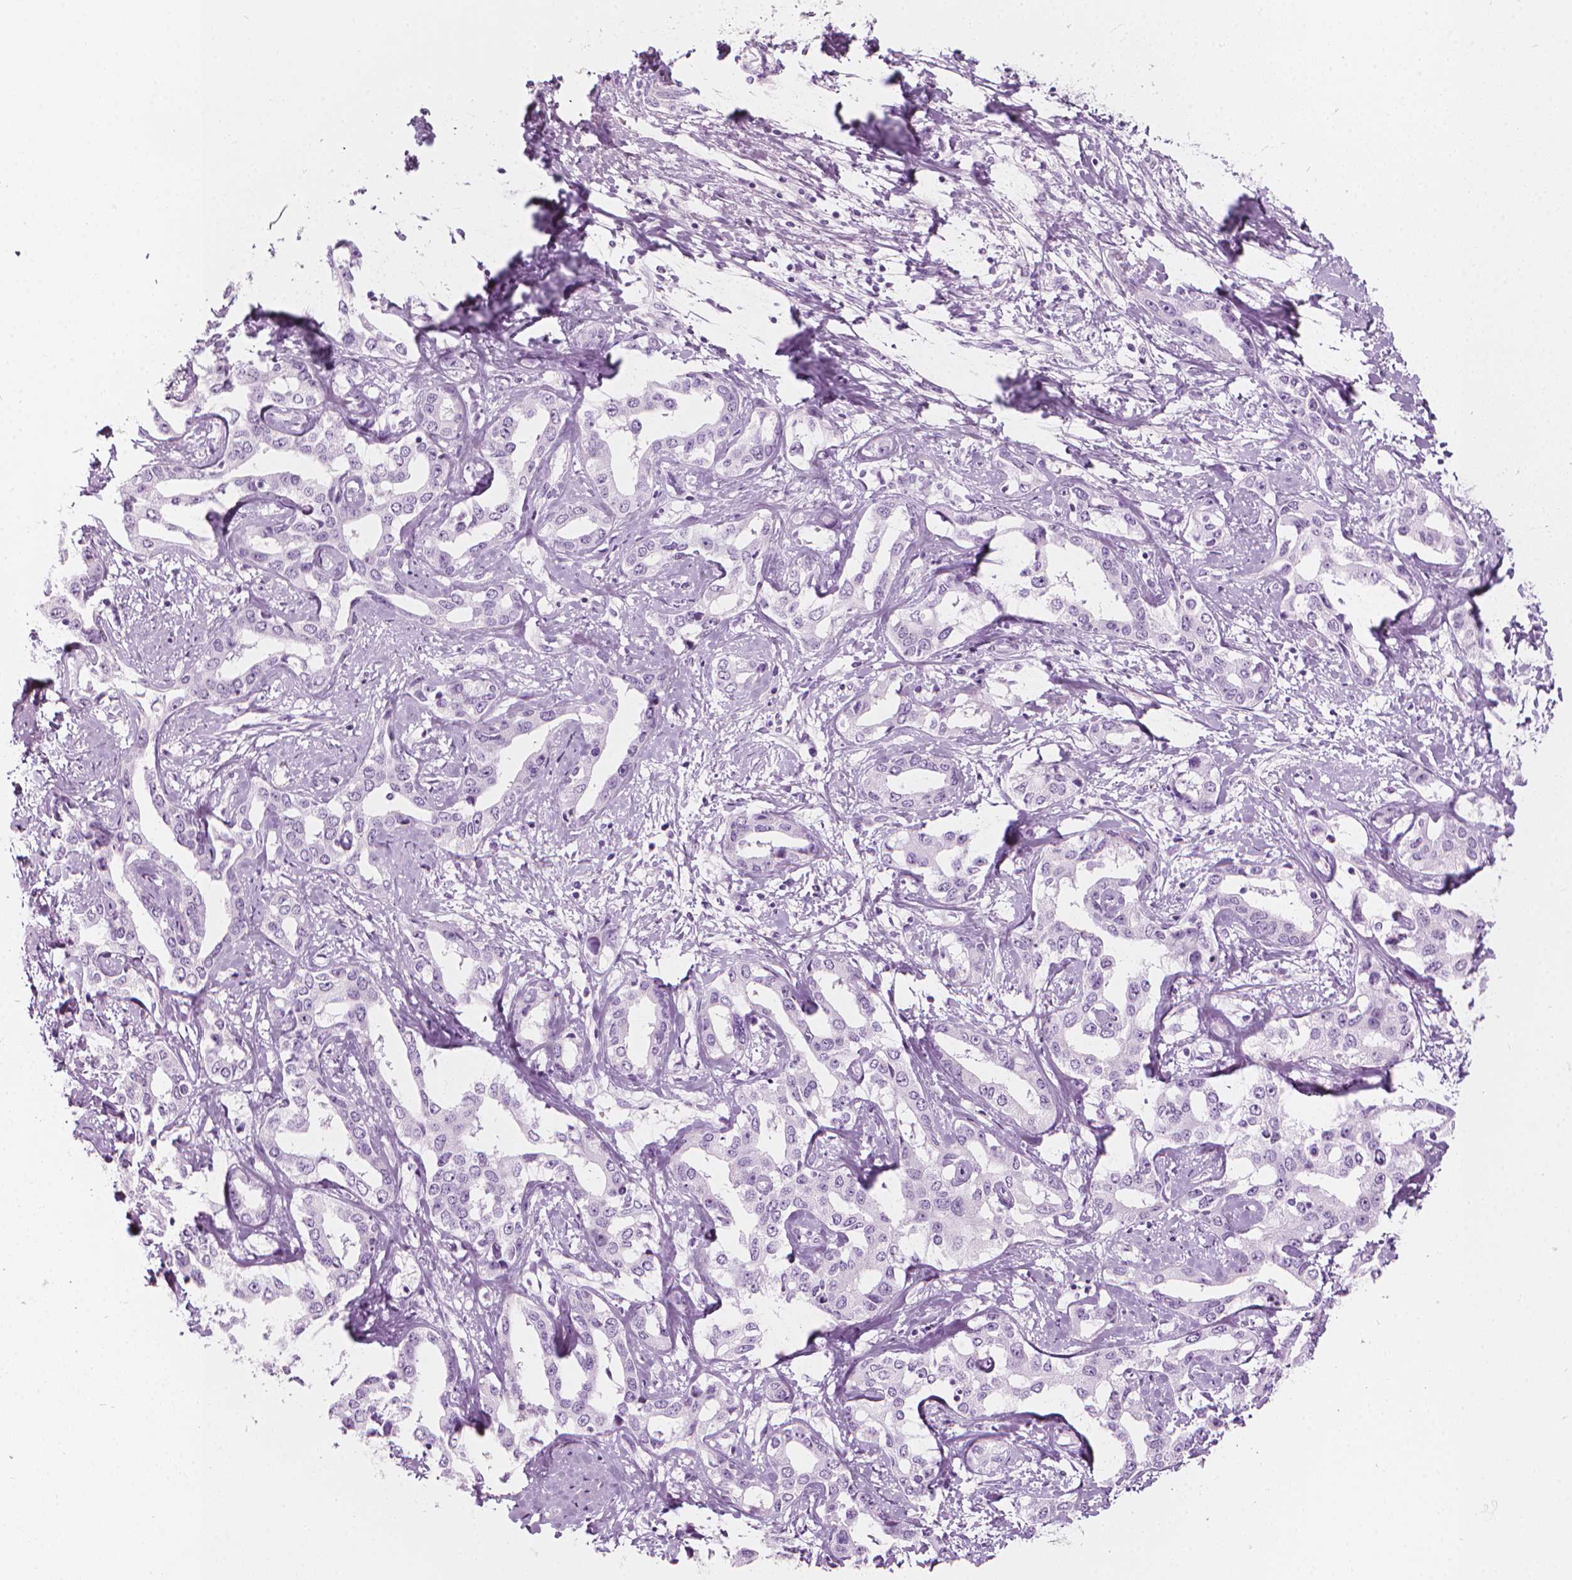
{"staining": {"intensity": "negative", "quantity": "none", "location": "none"}, "tissue": "liver cancer", "cell_type": "Tumor cells", "image_type": "cancer", "snomed": [{"axis": "morphology", "description": "Cholangiocarcinoma"}, {"axis": "topography", "description": "Liver"}], "caption": "Liver cholangiocarcinoma stained for a protein using immunohistochemistry (IHC) shows no expression tumor cells.", "gene": "SCG3", "patient": {"sex": "male", "age": 59}}